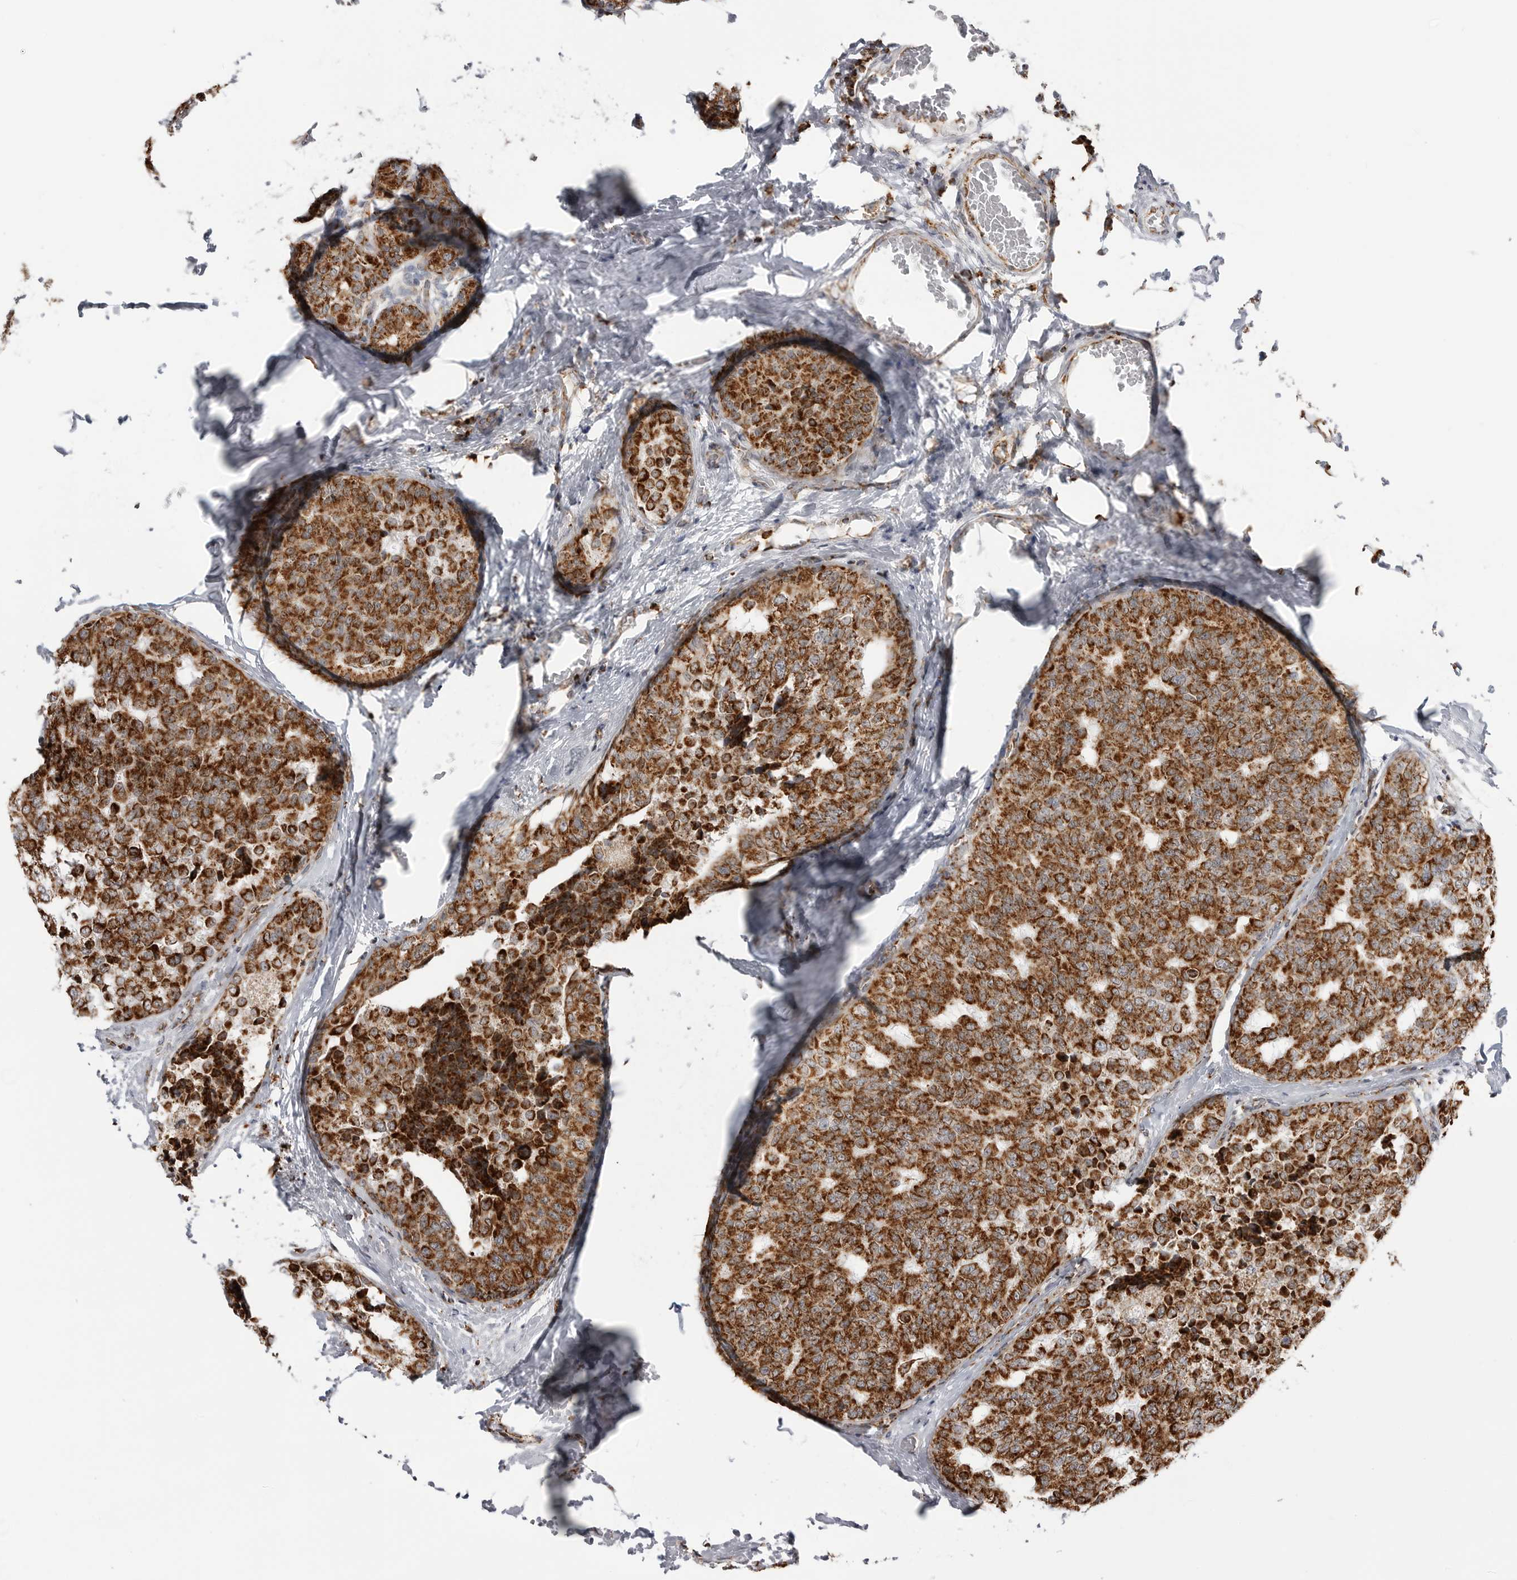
{"staining": {"intensity": "strong", "quantity": ">75%", "location": "cytoplasmic/membranous"}, "tissue": "breast cancer", "cell_type": "Tumor cells", "image_type": "cancer", "snomed": [{"axis": "morphology", "description": "Normal tissue, NOS"}, {"axis": "morphology", "description": "Duct carcinoma"}, {"axis": "topography", "description": "Breast"}], "caption": "Protein expression analysis of human breast cancer reveals strong cytoplasmic/membranous positivity in approximately >75% of tumor cells. The protein of interest is shown in brown color, while the nuclei are stained blue.", "gene": "COX5A", "patient": {"sex": "female", "age": 43}}